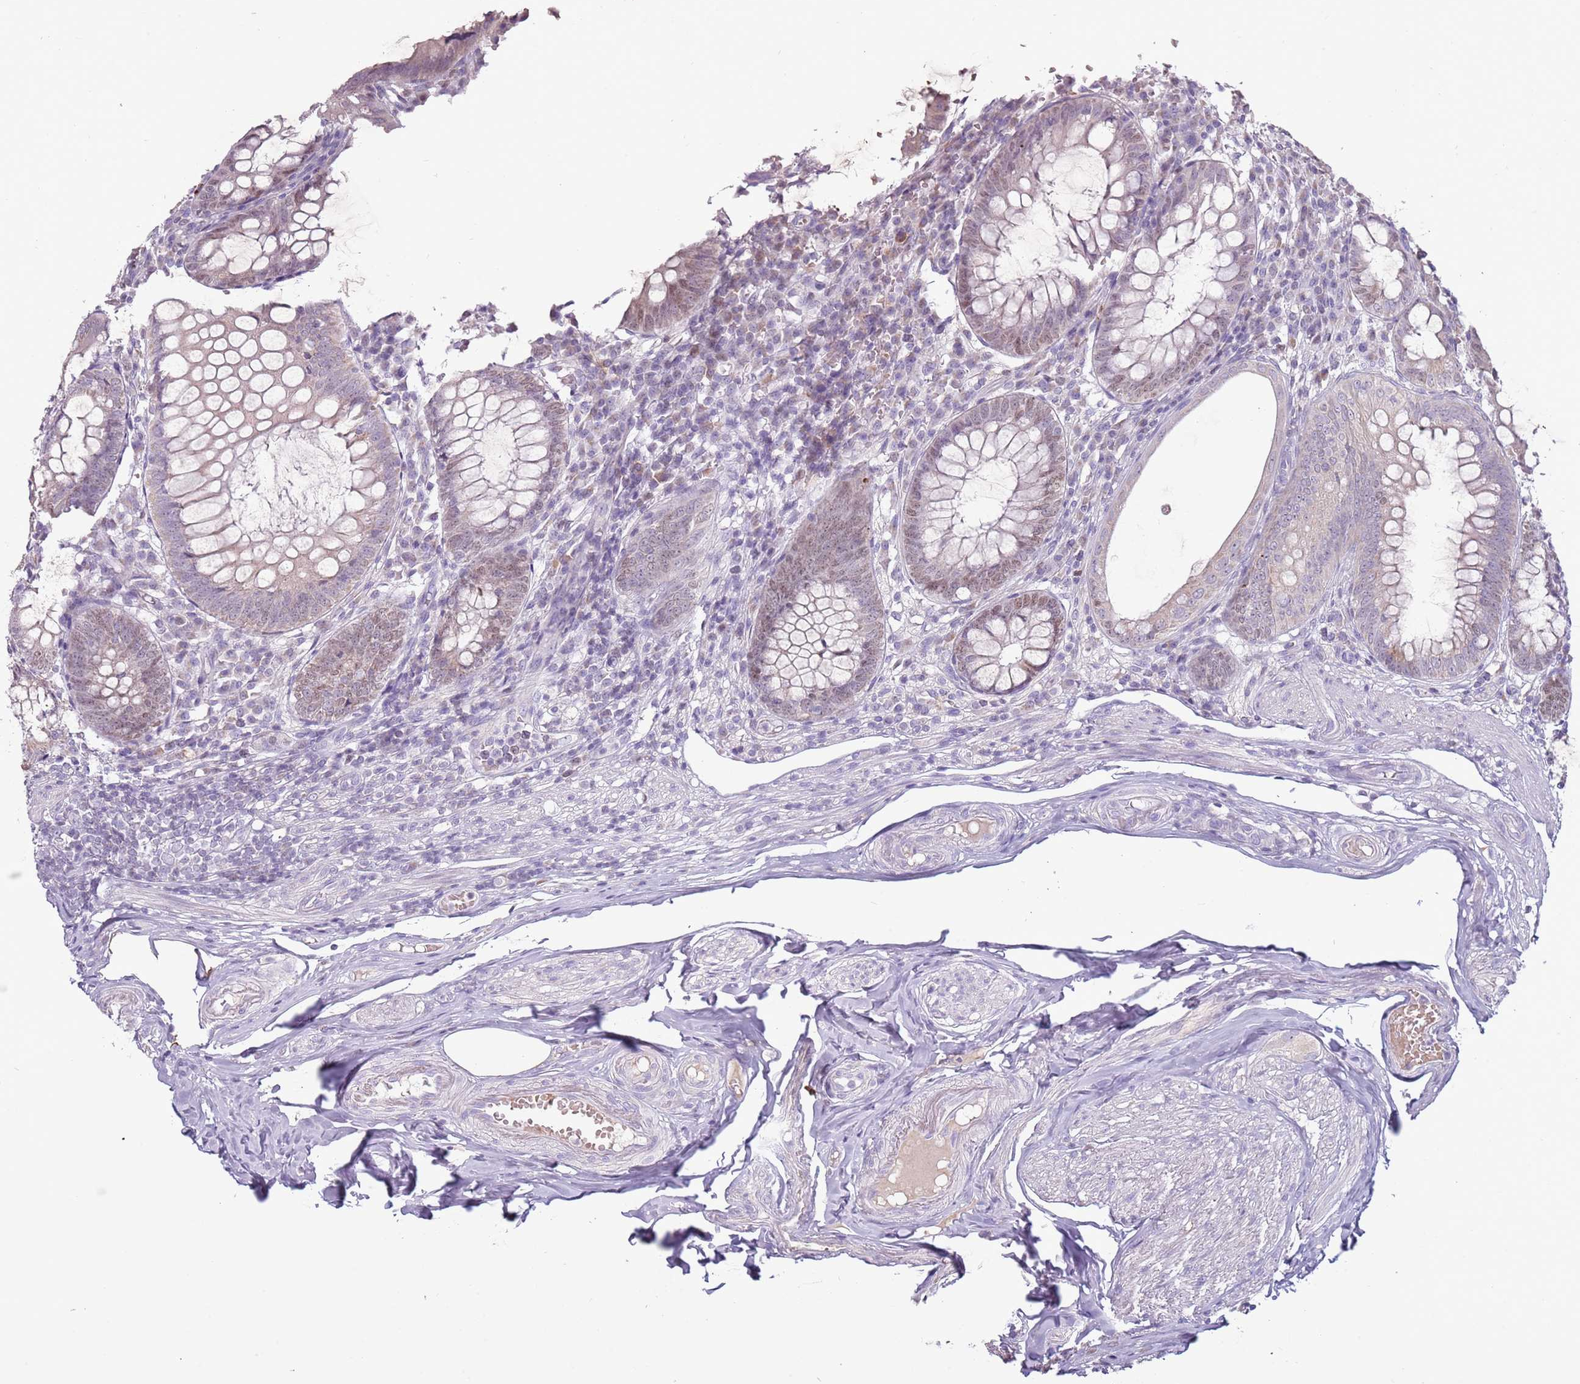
{"staining": {"intensity": "weak", "quantity": "25%-75%", "location": "cytoplasmic/membranous,nuclear"}, "tissue": "appendix", "cell_type": "Glandular cells", "image_type": "normal", "snomed": [{"axis": "morphology", "description": "Normal tissue, NOS"}, {"axis": "topography", "description": "Appendix"}], "caption": "Appendix stained with DAB immunohistochemistry (IHC) shows low levels of weak cytoplasmic/membranous,nuclear expression in approximately 25%-75% of glandular cells.", "gene": "SYS1", "patient": {"sex": "male", "age": 83}}